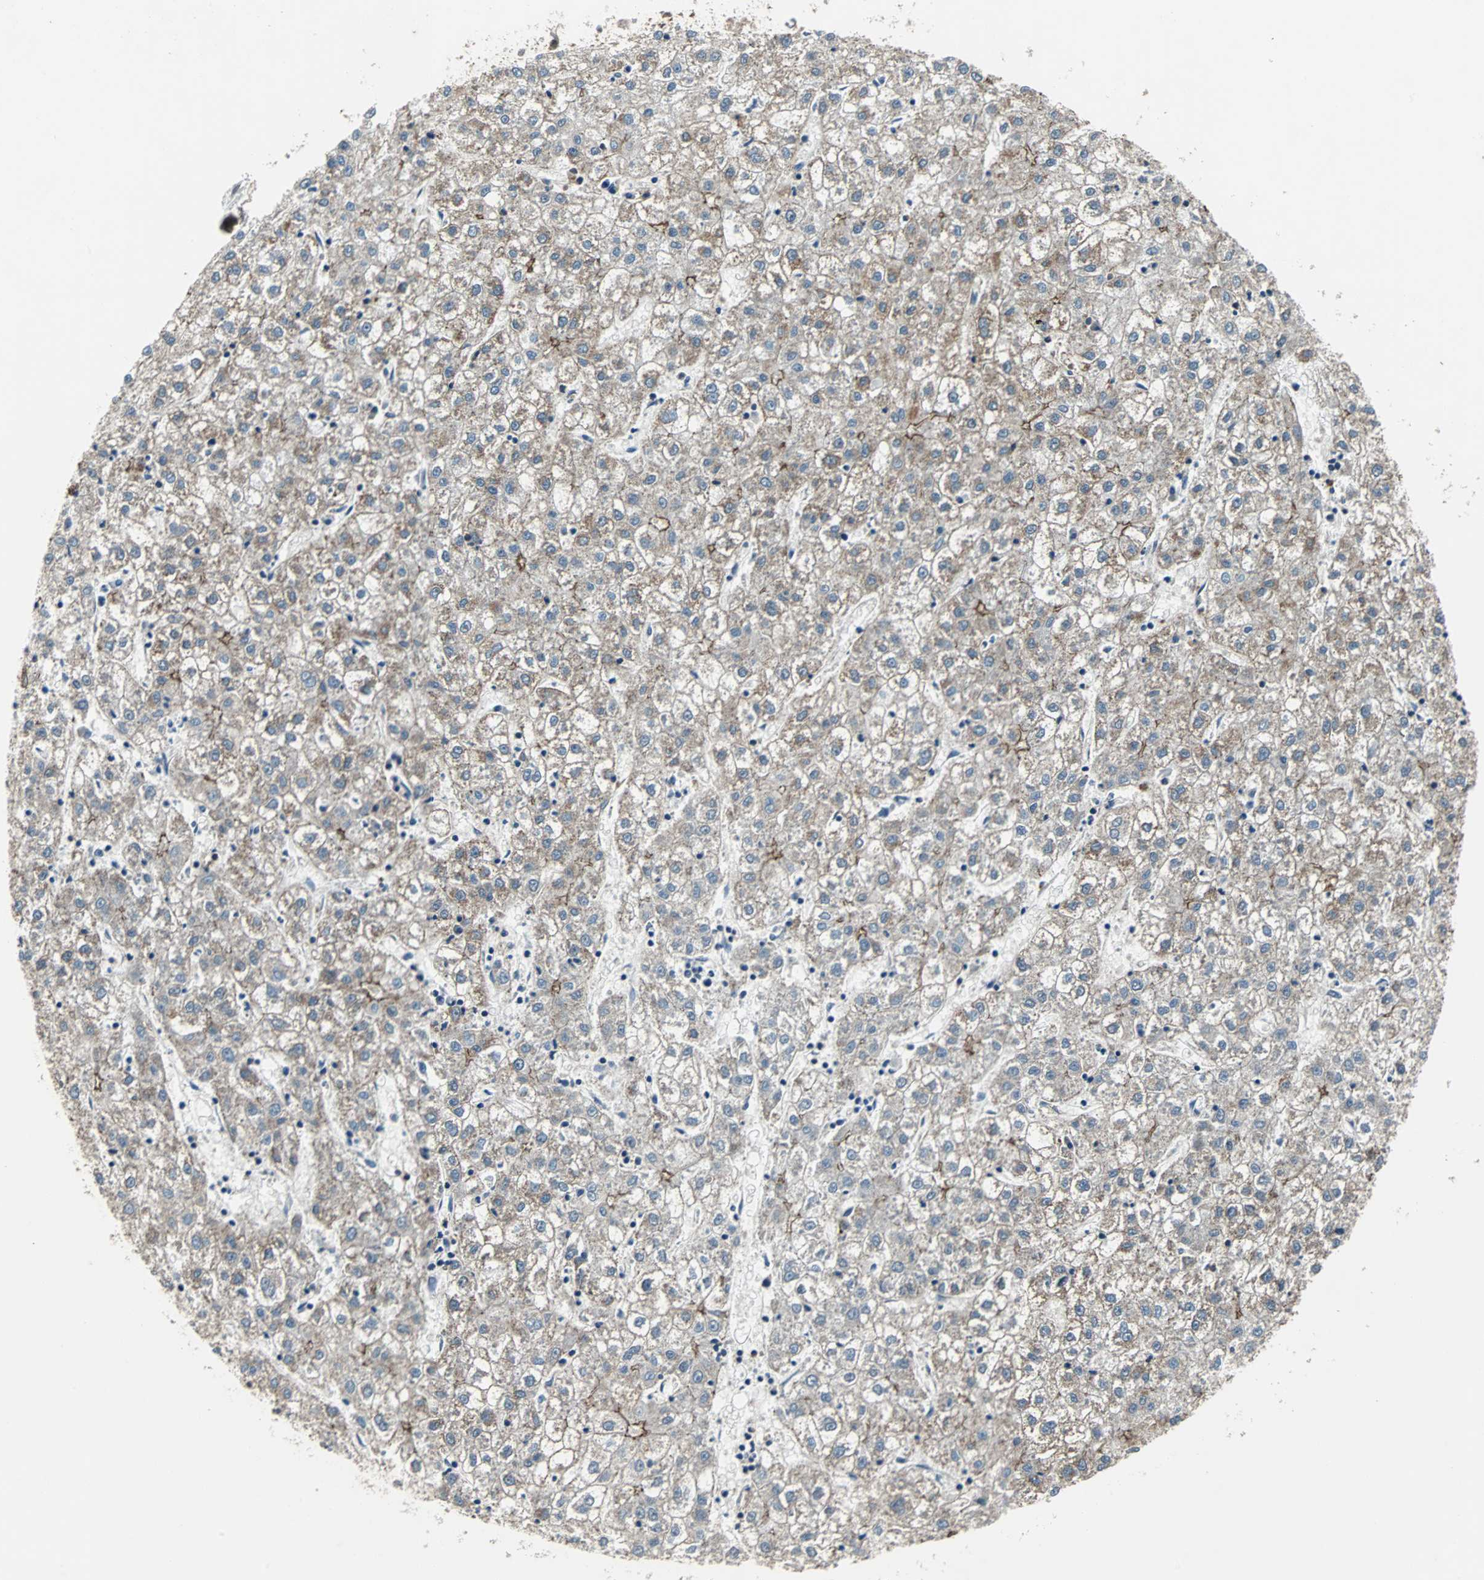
{"staining": {"intensity": "weak", "quantity": ">75%", "location": "cytoplasmic/membranous"}, "tissue": "liver cancer", "cell_type": "Tumor cells", "image_type": "cancer", "snomed": [{"axis": "morphology", "description": "Carcinoma, Hepatocellular, NOS"}, {"axis": "topography", "description": "Liver"}], "caption": "Protein expression analysis of hepatocellular carcinoma (liver) reveals weak cytoplasmic/membranous positivity in about >75% of tumor cells. (IHC, brightfield microscopy, high magnification).", "gene": "LSR", "patient": {"sex": "male", "age": 72}}